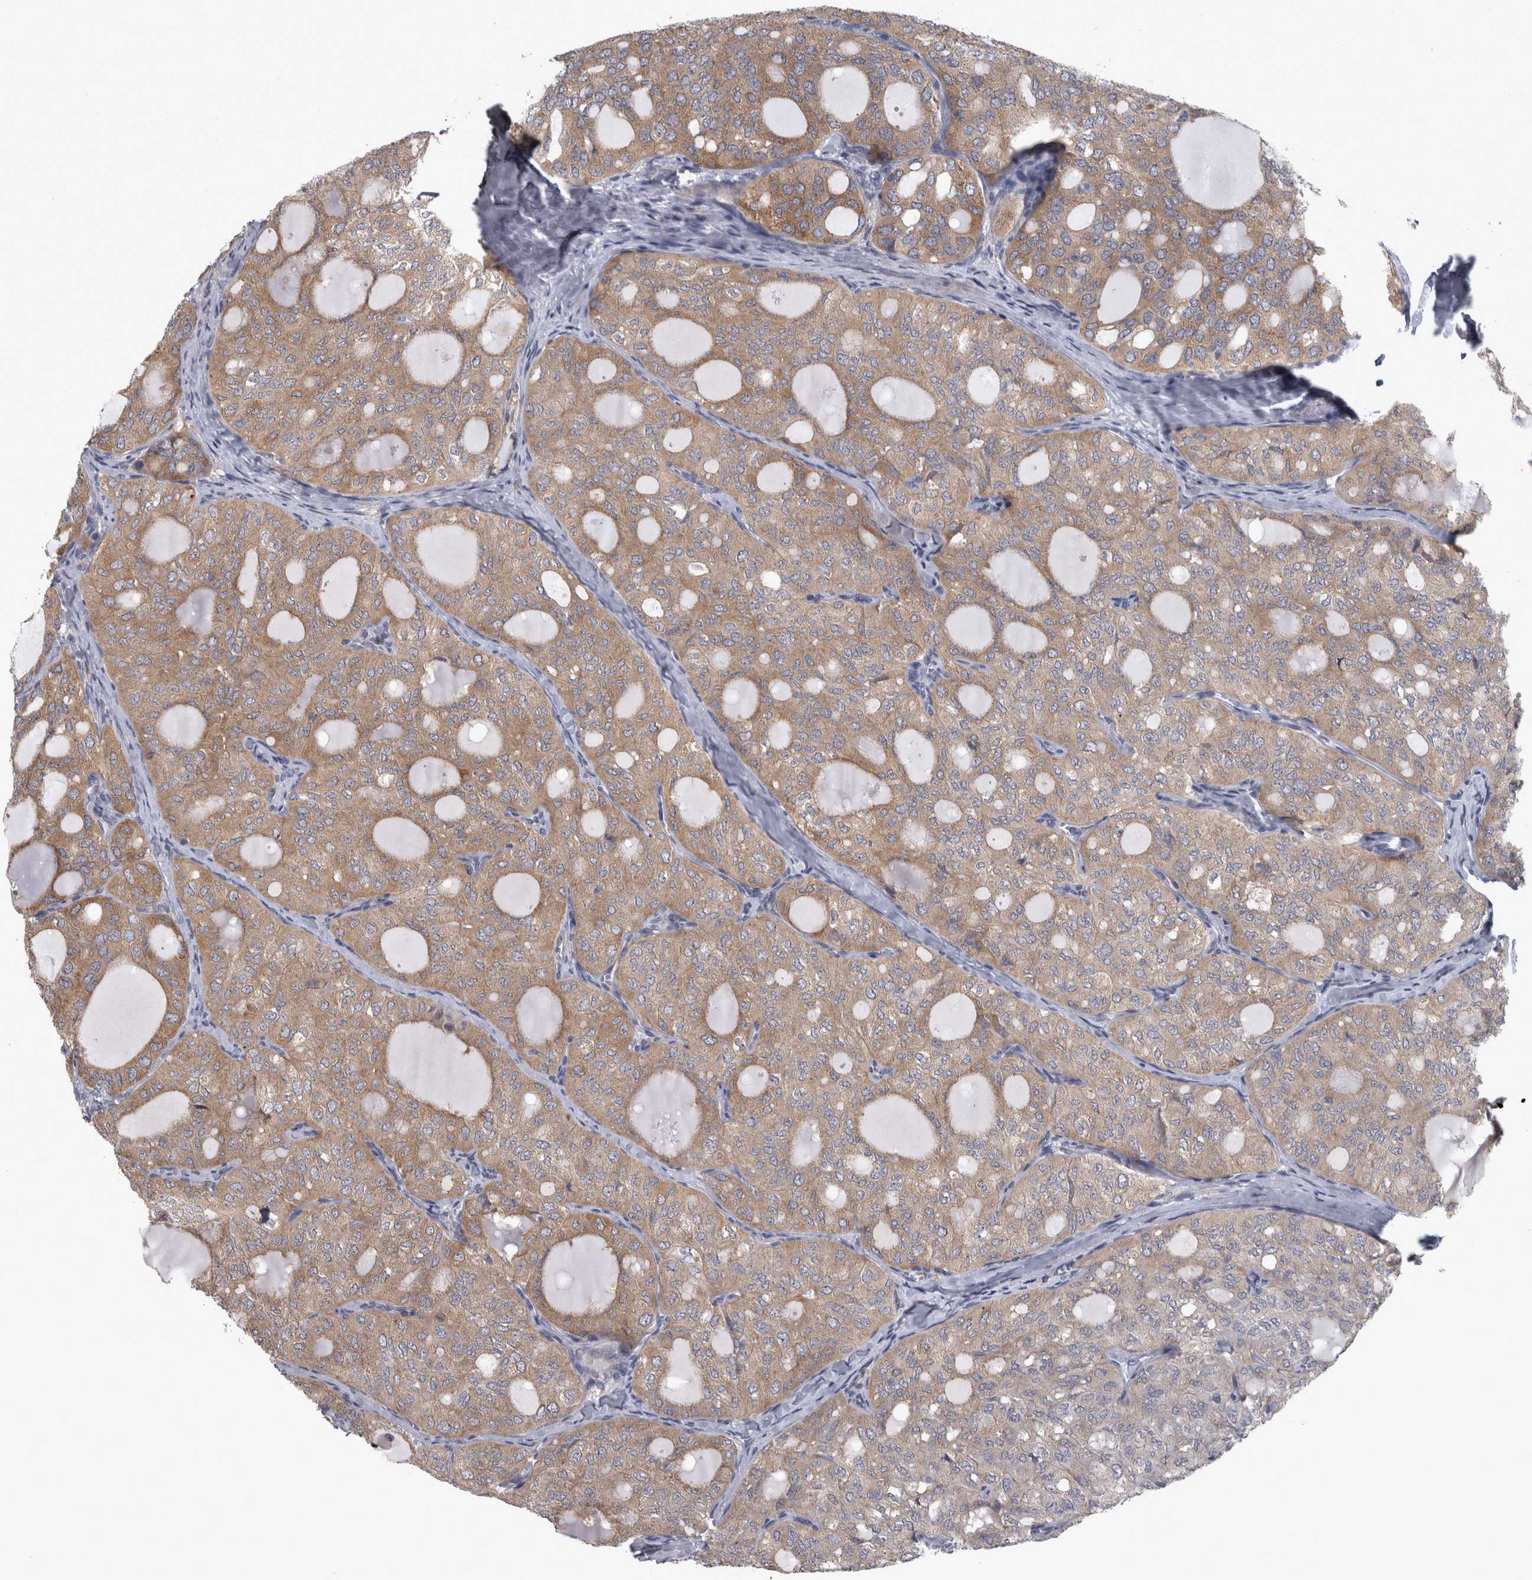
{"staining": {"intensity": "weak", "quantity": ">75%", "location": "cytoplasmic/membranous"}, "tissue": "thyroid cancer", "cell_type": "Tumor cells", "image_type": "cancer", "snomed": [{"axis": "morphology", "description": "Follicular adenoma carcinoma, NOS"}, {"axis": "topography", "description": "Thyroid gland"}], "caption": "A brown stain shows weak cytoplasmic/membranous expression of a protein in thyroid cancer tumor cells. (DAB (3,3'-diaminobenzidine) IHC with brightfield microscopy, high magnification).", "gene": "PRKCI", "patient": {"sex": "male", "age": 75}}